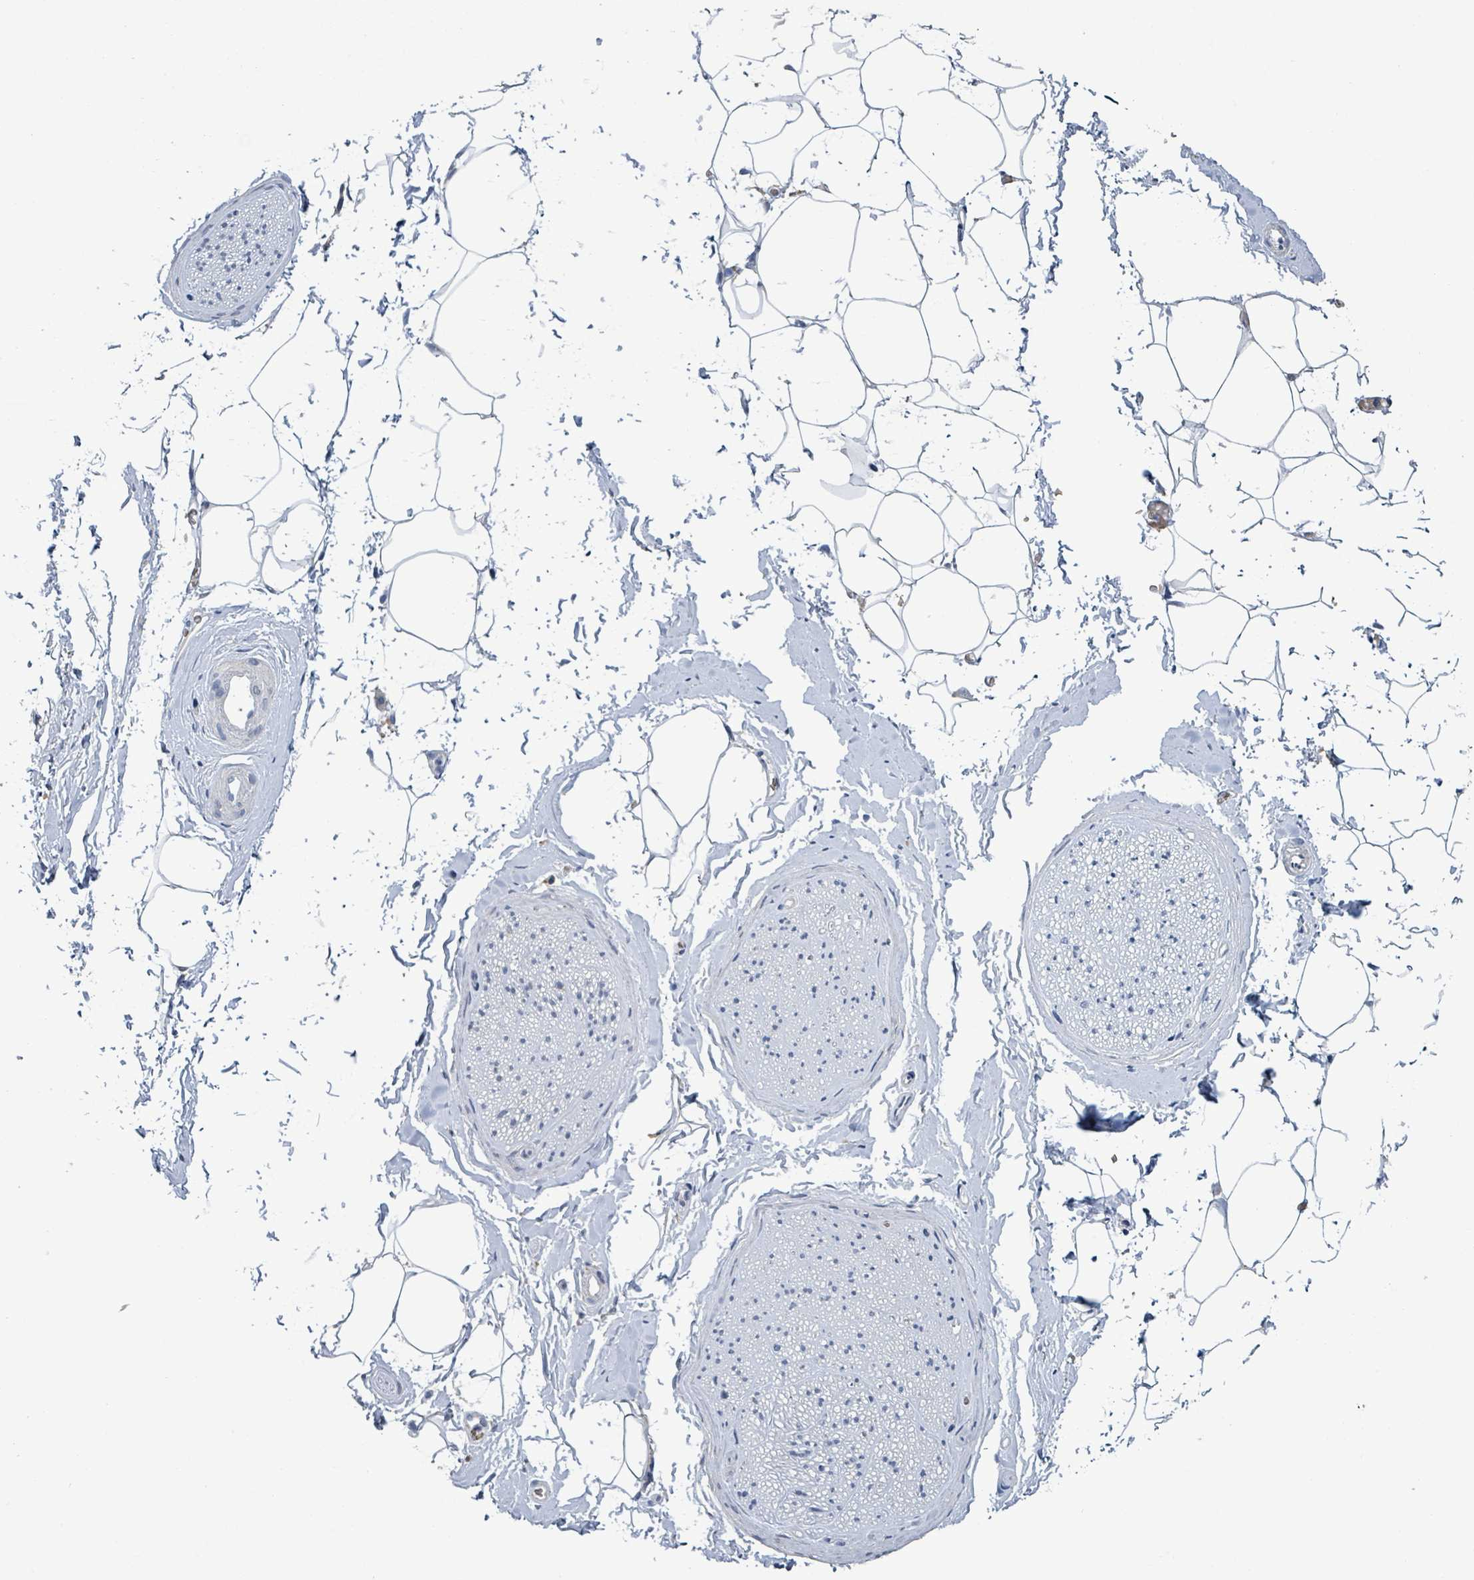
{"staining": {"intensity": "negative", "quantity": "none", "location": "none"}, "tissue": "adipose tissue", "cell_type": "Adipocytes", "image_type": "normal", "snomed": [{"axis": "morphology", "description": "Normal tissue, NOS"}, {"axis": "morphology", "description": "Adenocarcinoma, High grade"}, {"axis": "topography", "description": "Prostate"}, {"axis": "topography", "description": "Peripheral nerve tissue"}], "caption": "High magnification brightfield microscopy of benign adipose tissue stained with DAB (3,3'-diaminobenzidine) (brown) and counterstained with hematoxylin (blue): adipocytes show no significant staining.", "gene": "SEBOX", "patient": {"sex": "male", "age": 68}}